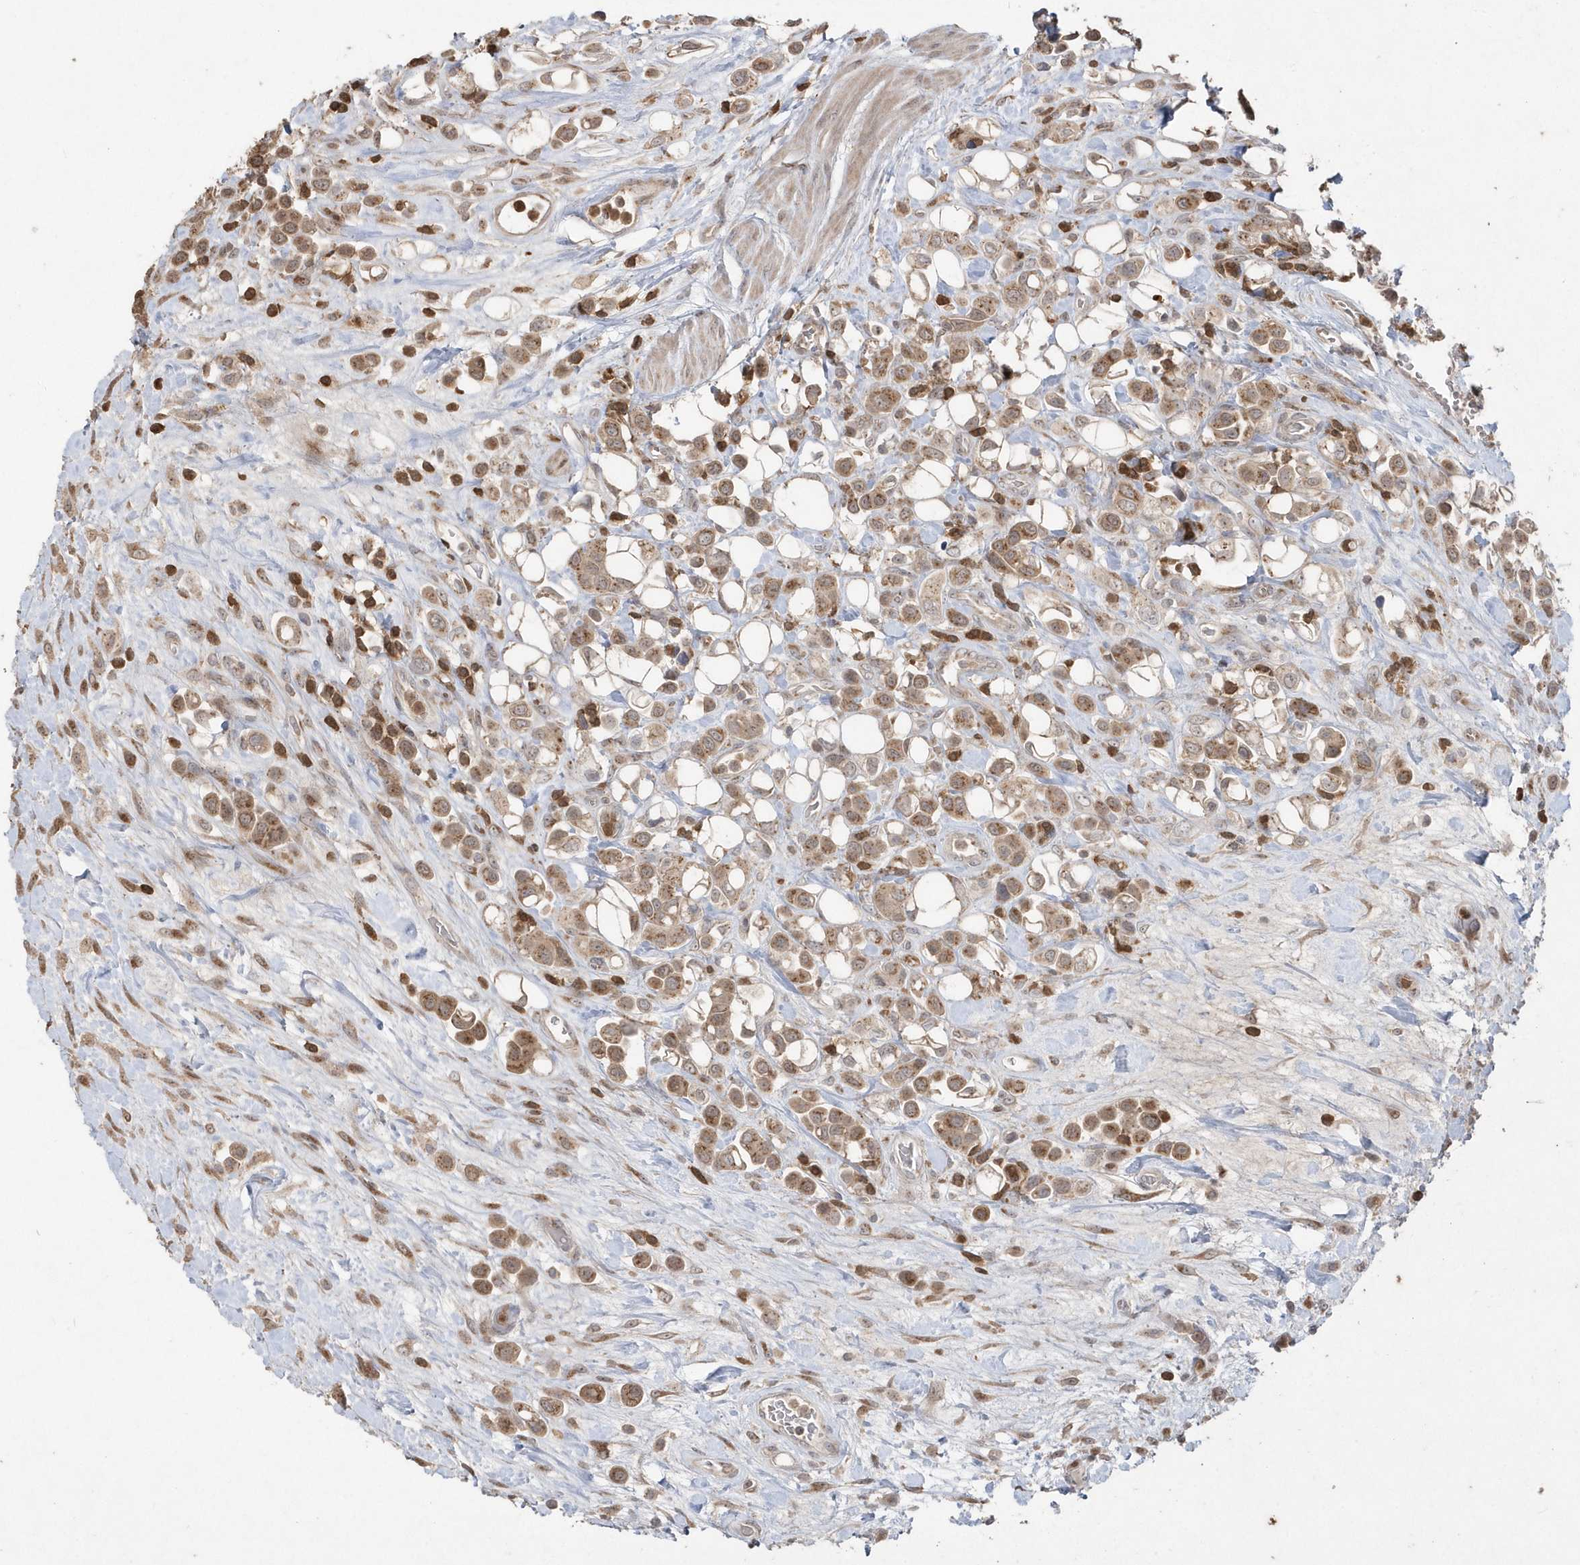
{"staining": {"intensity": "moderate", "quantity": ">75%", "location": "cytoplasmic/membranous"}, "tissue": "urothelial cancer", "cell_type": "Tumor cells", "image_type": "cancer", "snomed": [{"axis": "morphology", "description": "Urothelial carcinoma, High grade"}, {"axis": "topography", "description": "Urinary bladder"}], "caption": "Moderate cytoplasmic/membranous staining for a protein is identified in about >75% of tumor cells of urothelial carcinoma (high-grade) using immunohistochemistry (IHC).", "gene": "GEMIN6", "patient": {"sex": "male", "age": 50}}